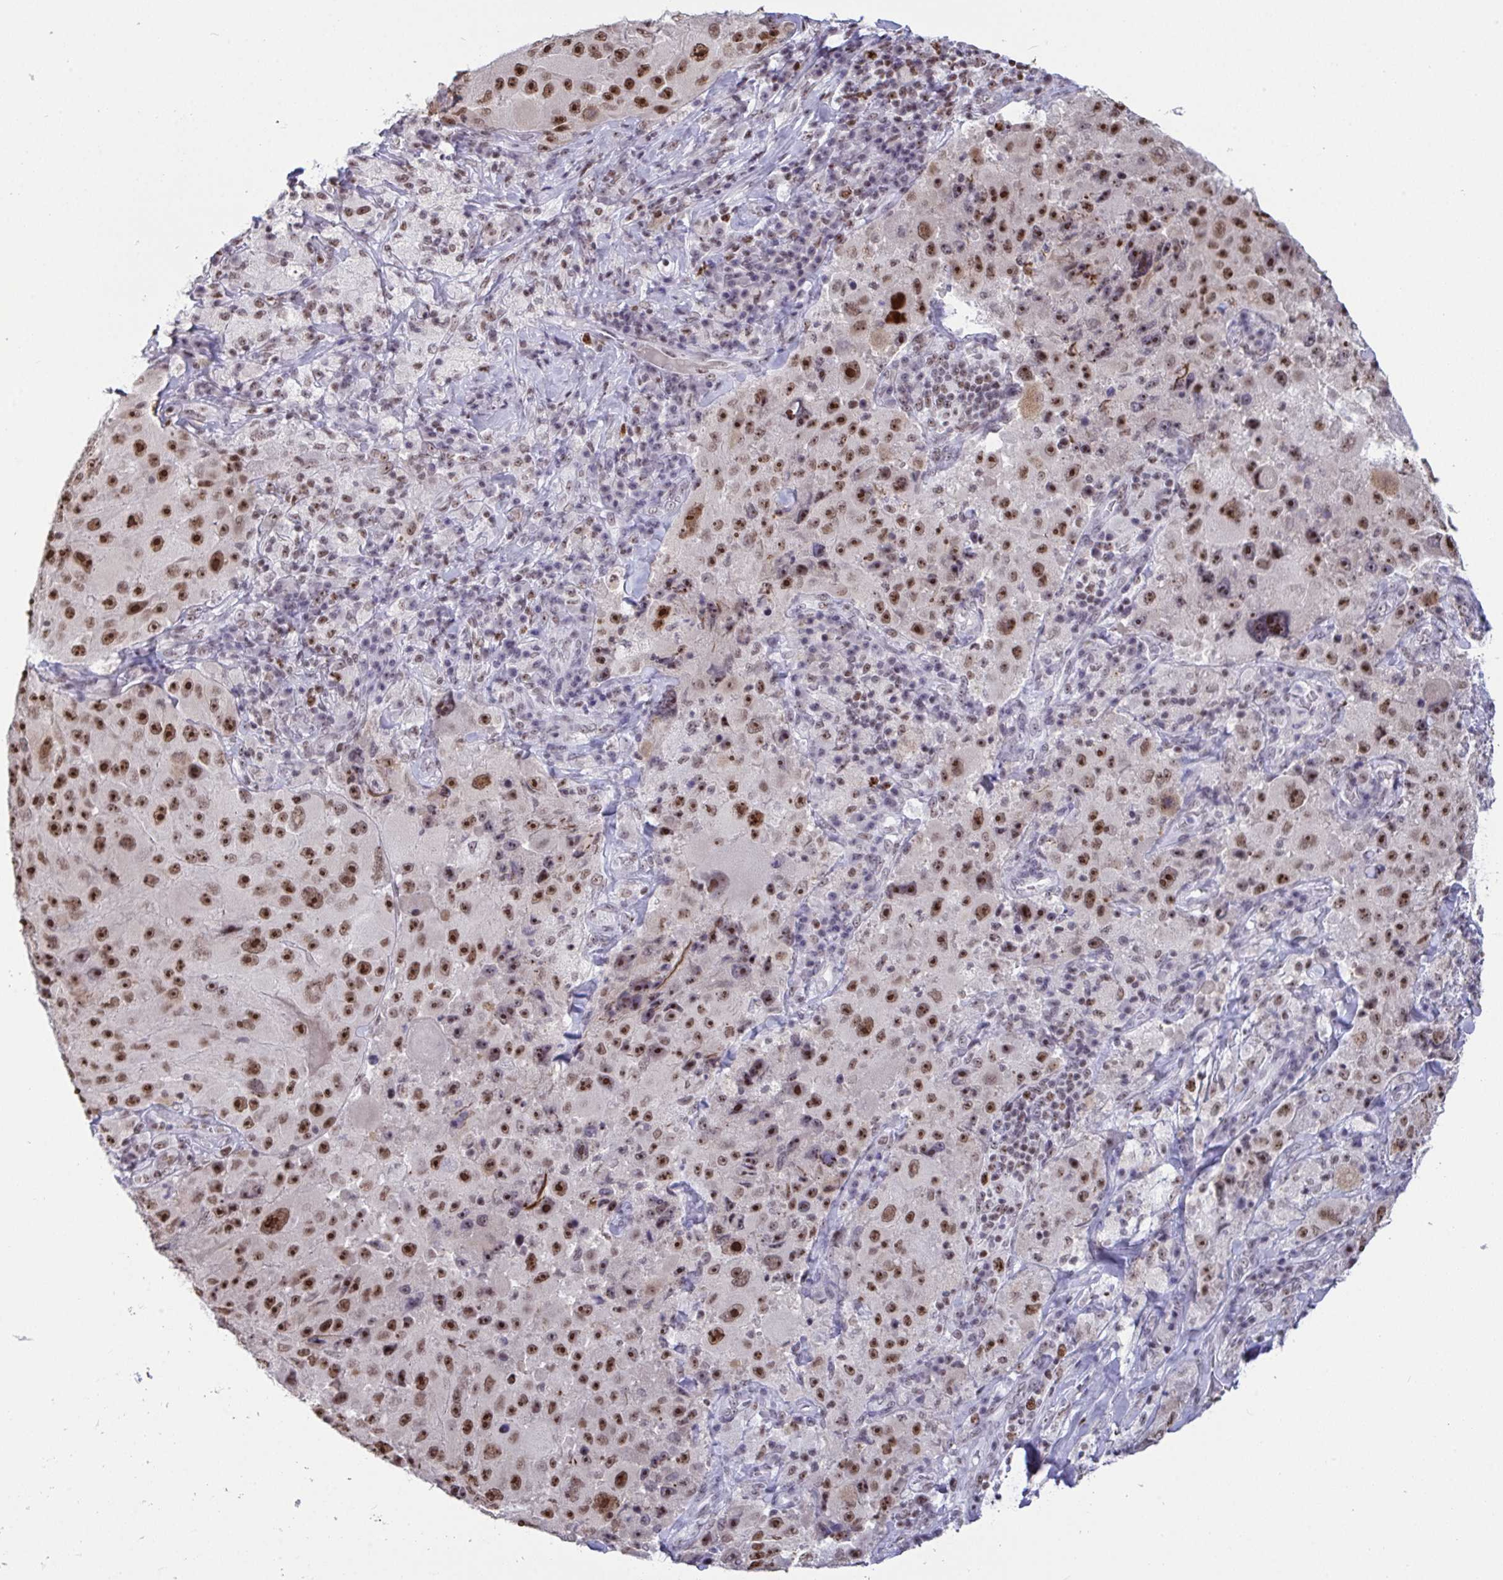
{"staining": {"intensity": "strong", "quantity": "25%-75%", "location": "nuclear"}, "tissue": "melanoma", "cell_type": "Tumor cells", "image_type": "cancer", "snomed": [{"axis": "morphology", "description": "Malignant melanoma, Metastatic site"}, {"axis": "topography", "description": "Lymph node"}], "caption": "Malignant melanoma (metastatic site) stained for a protein (brown) exhibits strong nuclear positive expression in about 25%-75% of tumor cells.", "gene": "SUPT16H", "patient": {"sex": "male", "age": 62}}